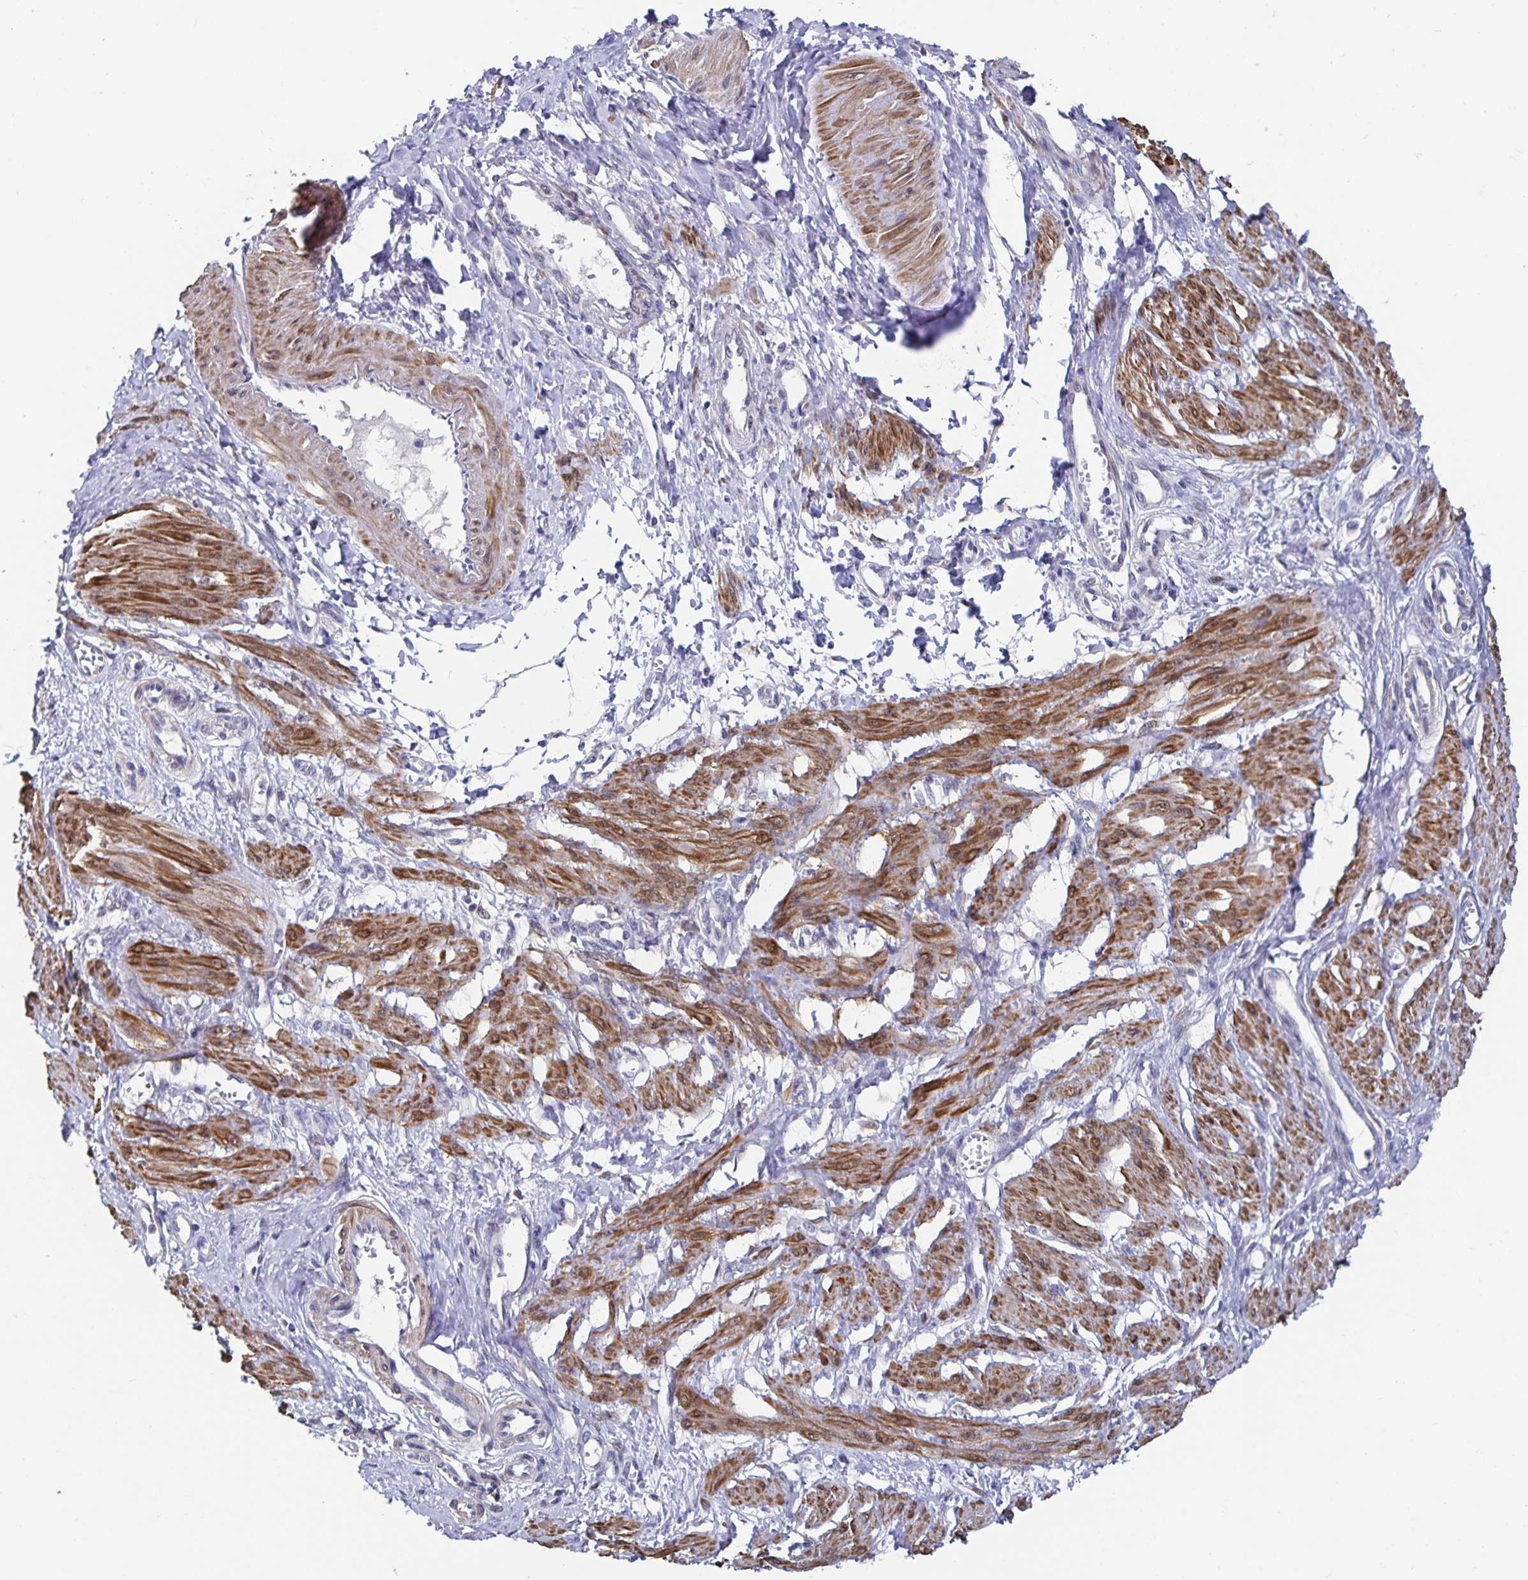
{"staining": {"intensity": "moderate", "quantity": "25%-75%", "location": "cytoplasmic/membranous"}, "tissue": "smooth muscle", "cell_type": "Smooth muscle cells", "image_type": "normal", "snomed": [{"axis": "morphology", "description": "Normal tissue, NOS"}, {"axis": "topography", "description": "Smooth muscle"}, {"axis": "topography", "description": "Uterus"}], "caption": "A medium amount of moderate cytoplasmic/membranous expression is identified in about 25%-75% of smooth muscle cells in normal smooth muscle.", "gene": "ZIK1", "patient": {"sex": "female", "age": 39}}